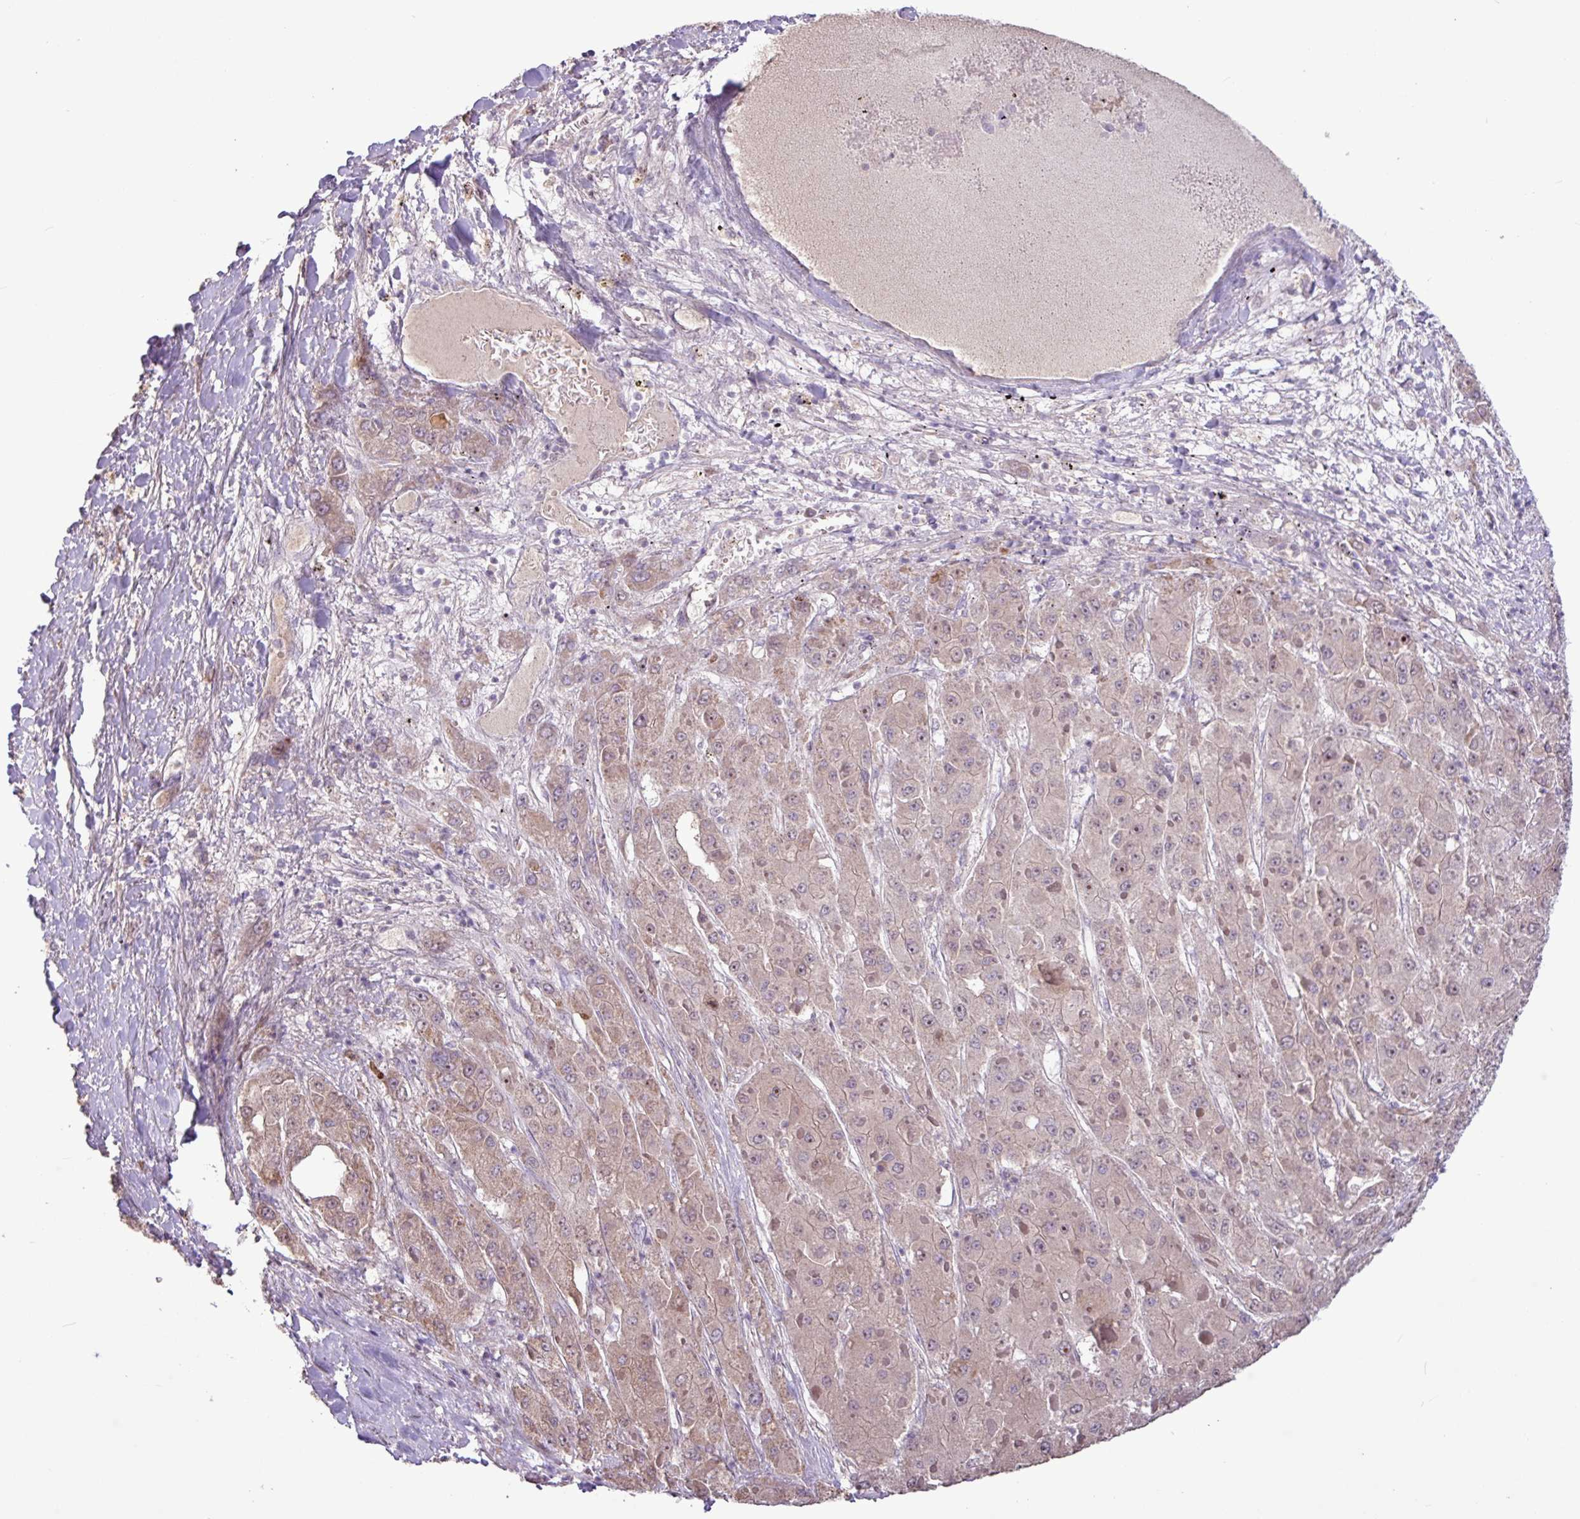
{"staining": {"intensity": "weak", "quantity": "25%-75%", "location": "cytoplasmic/membranous,nuclear"}, "tissue": "liver cancer", "cell_type": "Tumor cells", "image_type": "cancer", "snomed": [{"axis": "morphology", "description": "Carcinoma, Hepatocellular, NOS"}, {"axis": "topography", "description": "Liver"}], "caption": "Tumor cells demonstrate weak cytoplasmic/membranous and nuclear staining in about 25%-75% of cells in liver hepatocellular carcinoma.", "gene": "L3MBTL3", "patient": {"sex": "female", "age": 73}}